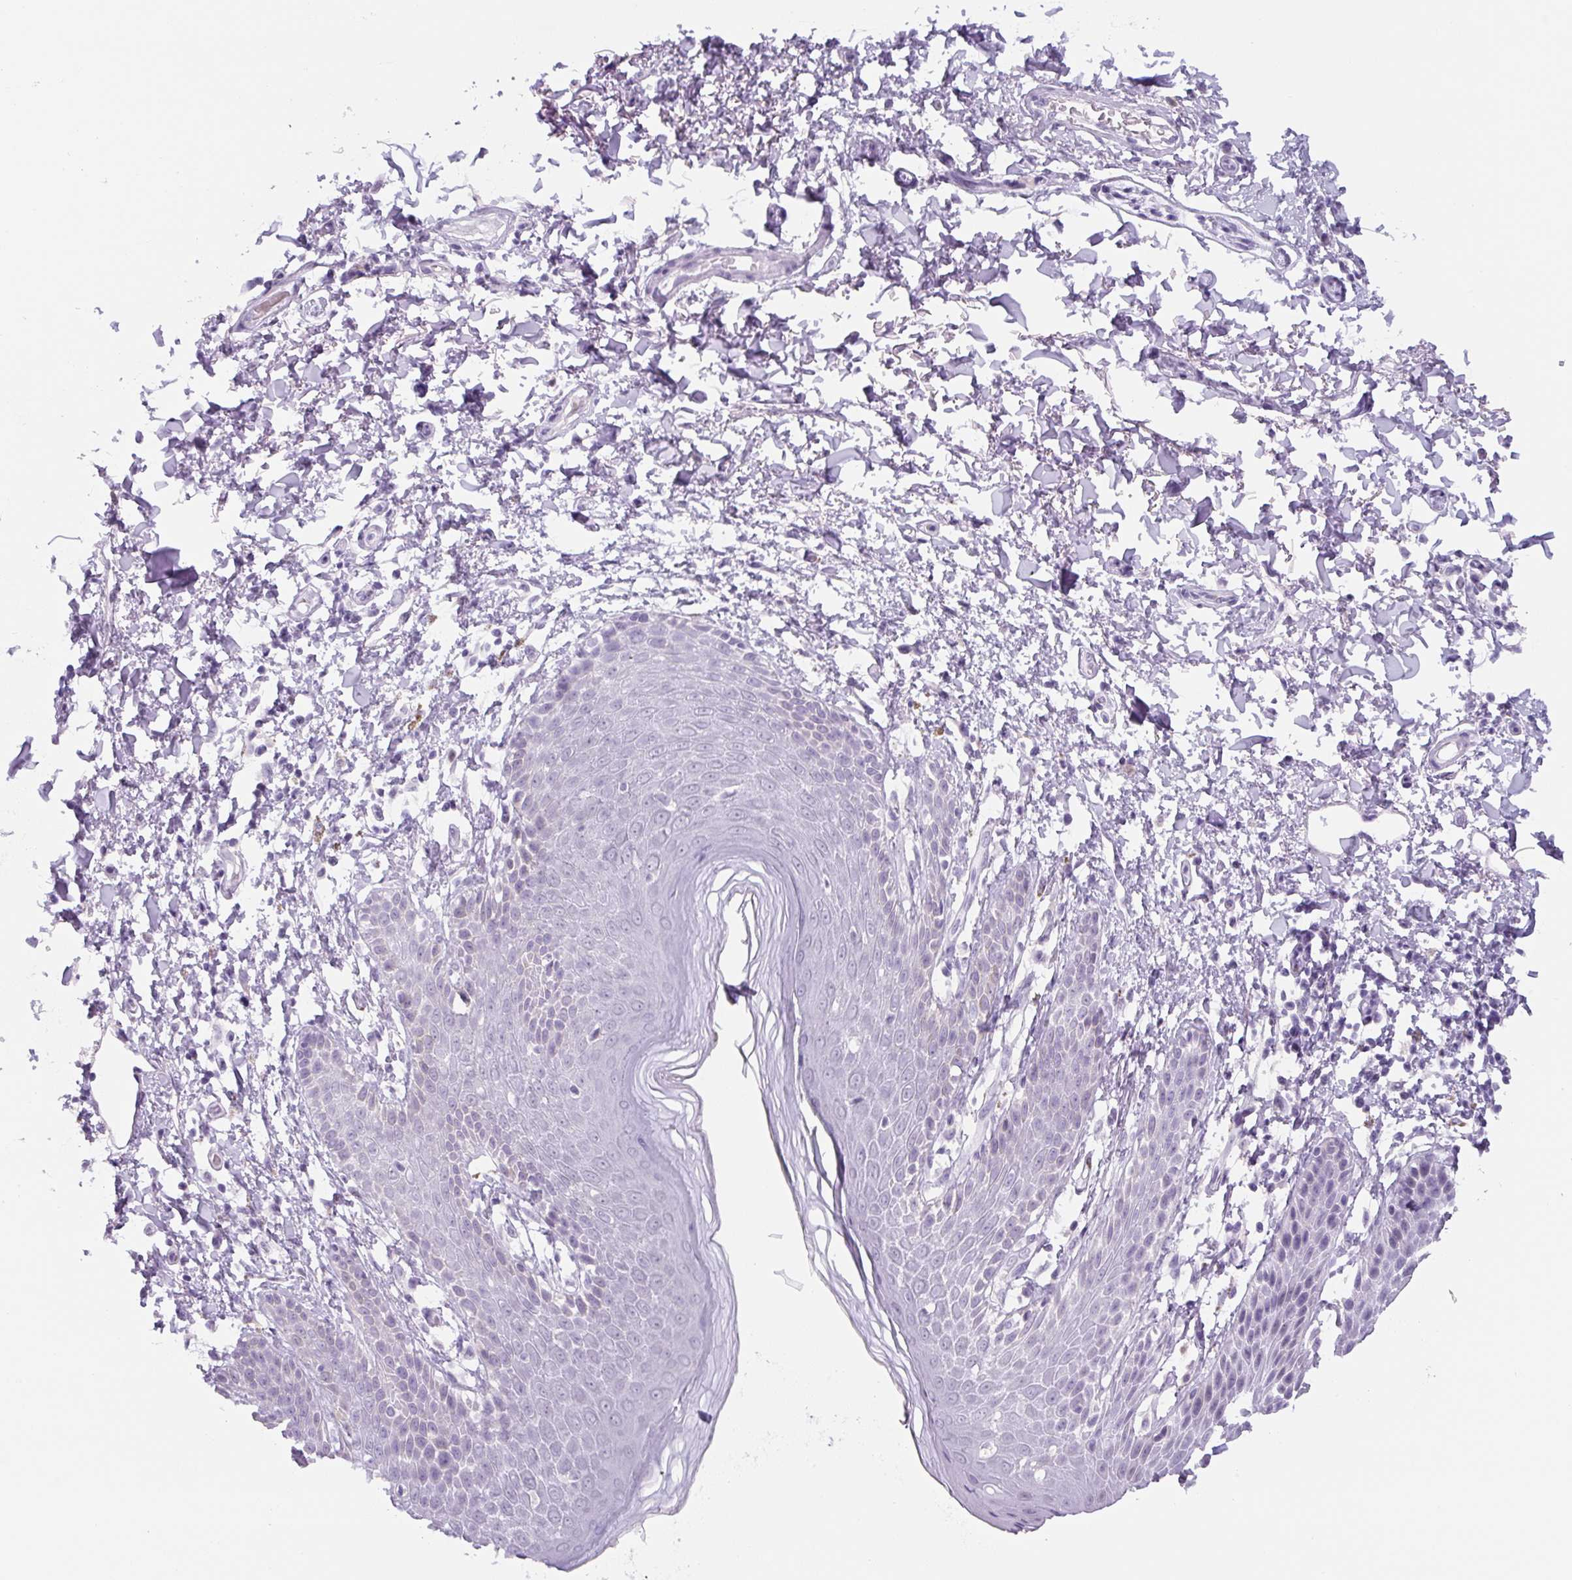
{"staining": {"intensity": "negative", "quantity": "none", "location": "none"}, "tissue": "skin", "cell_type": "Epidermal cells", "image_type": "normal", "snomed": [{"axis": "morphology", "description": "Normal tissue, NOS"}, {"axis": "topography", "description": "Peripheral nerve tissue"}], "caption": "This is an immunohistochemistry micrograph of unremarkable skin. There is no staining in epidermal cells.", "gene": "TNFRSF8", "patient": {"sex": "male", "age": 51}}